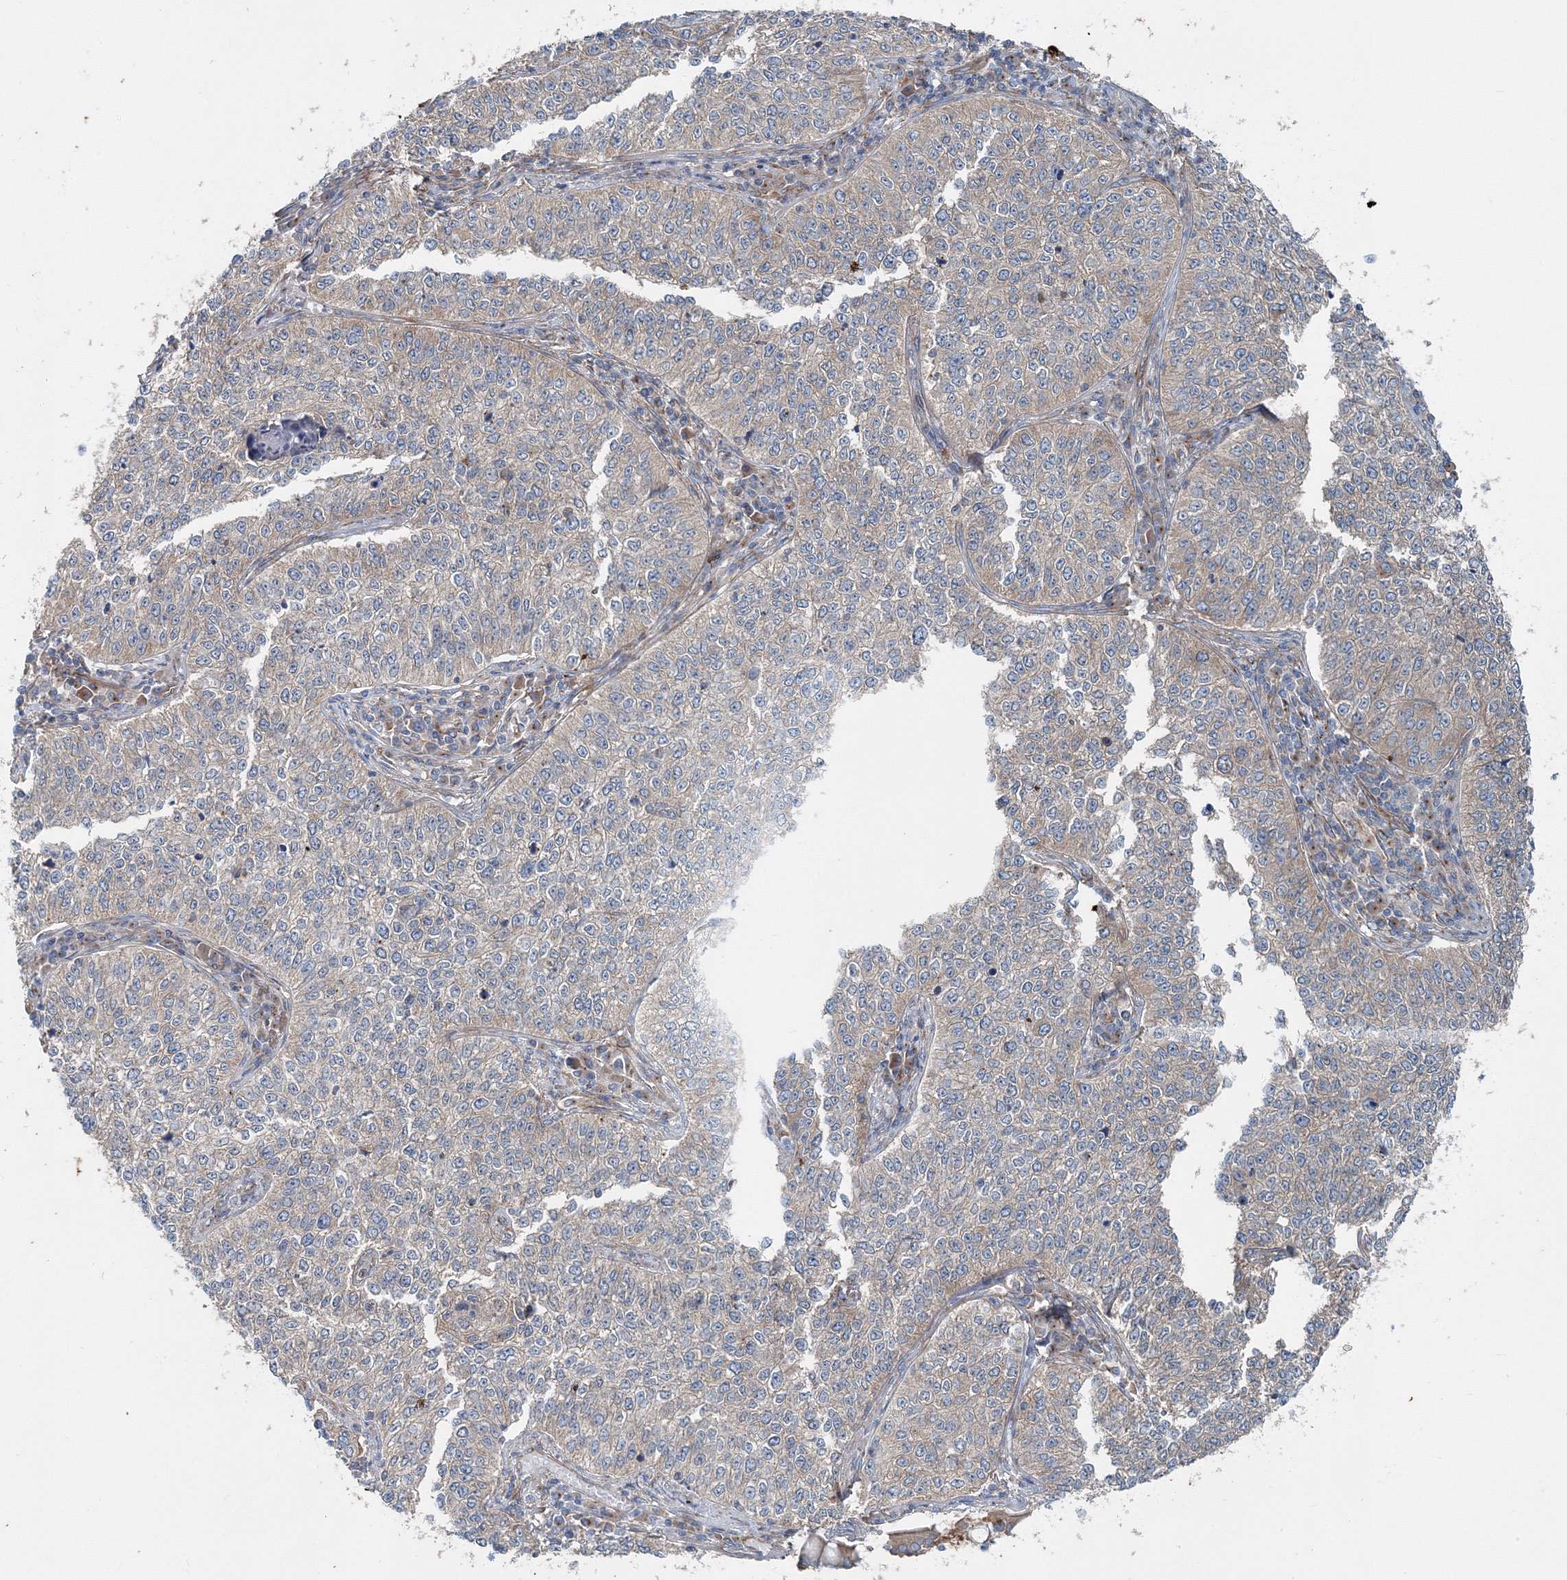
{"staining": {"intensity": "weak", "quantity": ">75%", "location": "cytoplasmic/membranous"}, "tissue": "cervical cancer", "cell_type": "Tumor cells", "image_type": "cancer", "snomed": [{"axis": "morphology", "description": "Squamous cell carcinoma, NOS"}, {"axis": "topography", "description": "Cervix"}], "caption": "Squamous cell carcinoma (cervical) stained with a brown dye exhibits weak cytoplasmic/membranous positive positivity in approximately >75% of tumor cells.", "gene": "MPHOSPH9", "patient": {"sex": "female", "age": 35}}